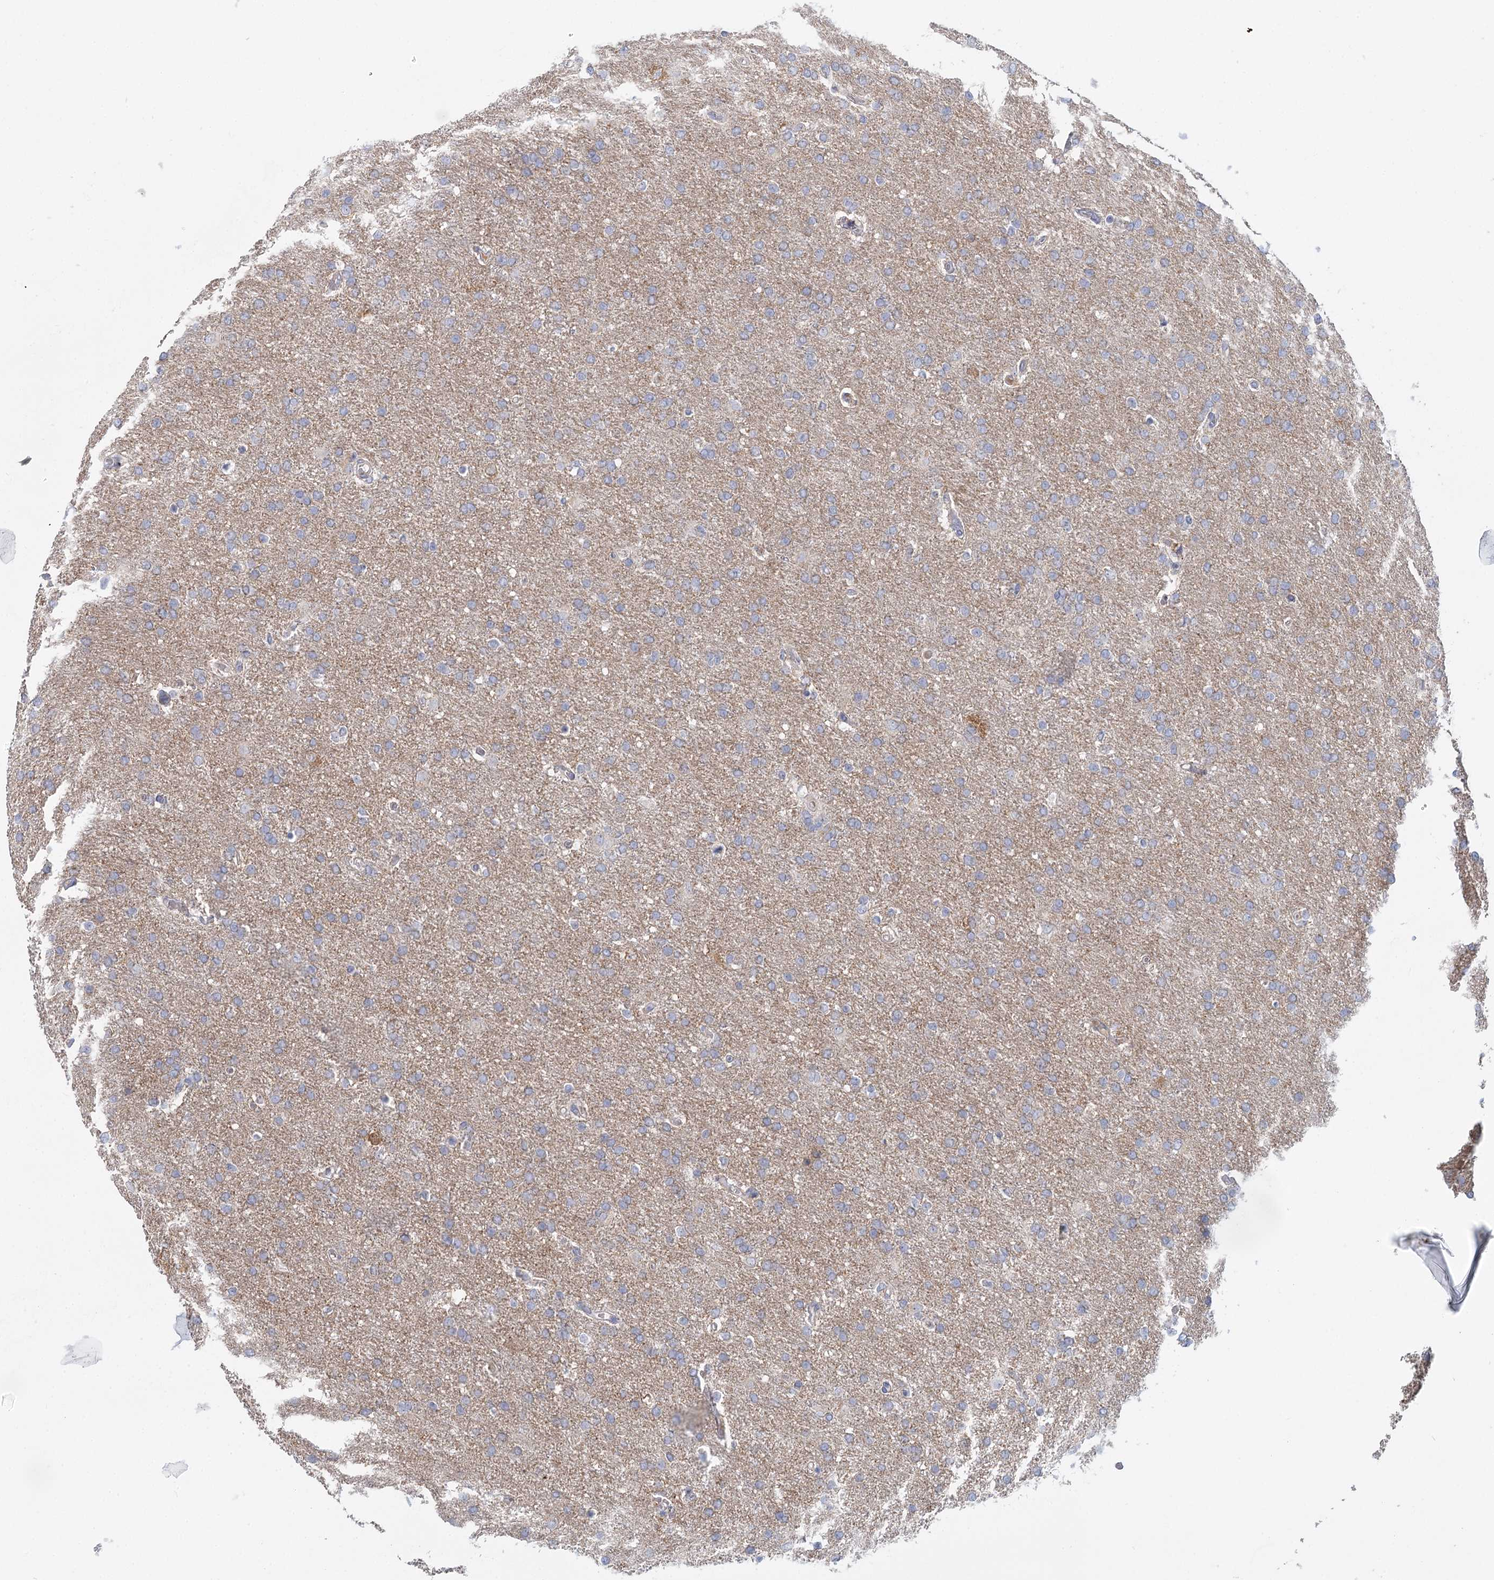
{"staining": {"intensity": "weak", "quantity": "<25%", "location": "cytoplasmic/membranous"}, "tissue": "glioma", "cell_type": "Tumor cells", "image_type": "cancer", "snomed": [{"axis": "morphology", "description": "Glioma, malignant, High grade"}, {"axis": "topography", "description": "Brain"}], "caption": "This image is of glioma stained with IHC to label a protein in brown with the nuclei are counter-stained blue. There is no expression in tumor cells.", "gene": "ARHGAP44", "patient": {"sex": "male", "age": 72}}